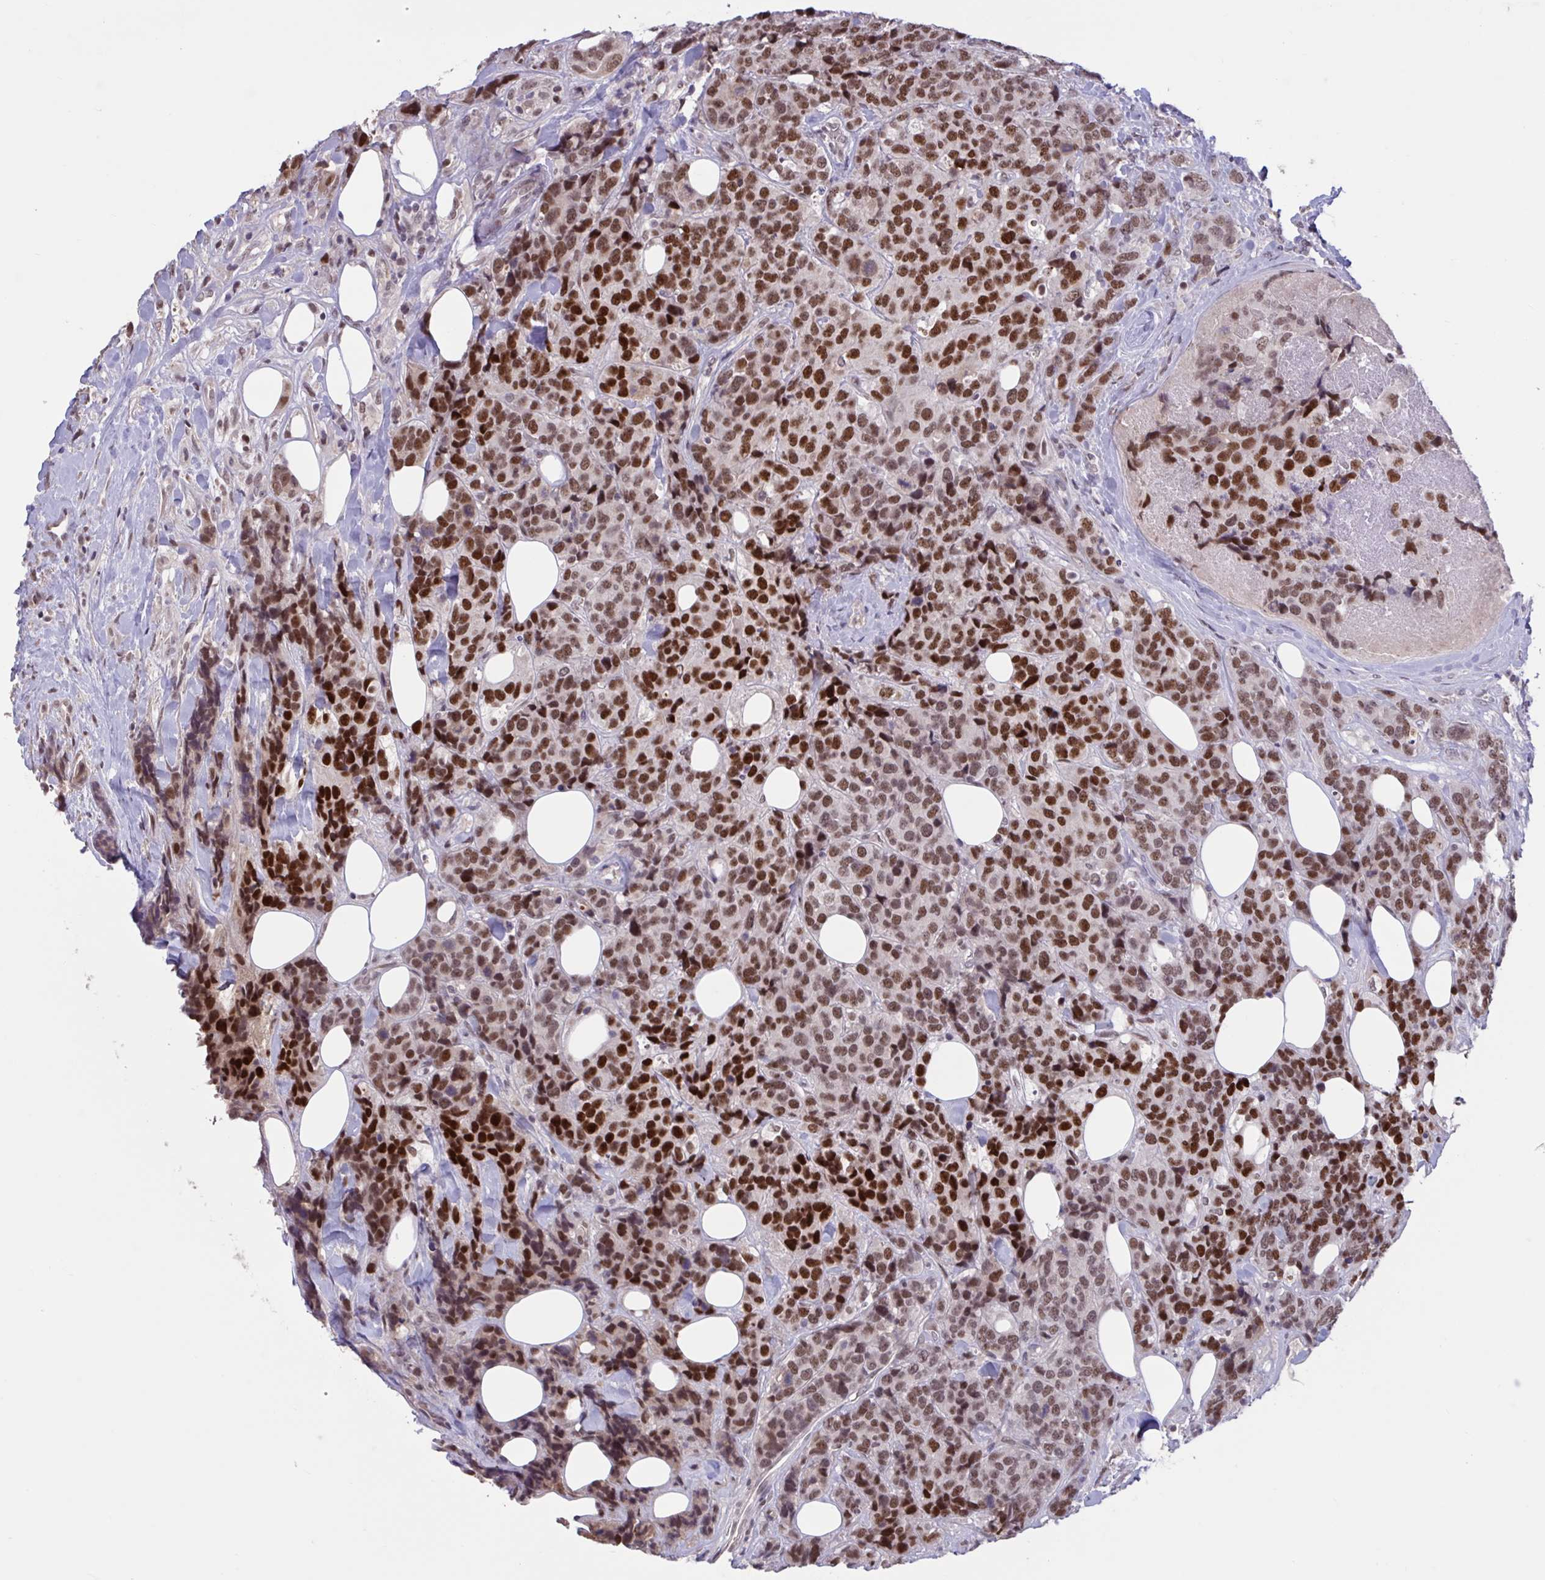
{"staining": {"intensity": "strong", "quantity": "25%-75%", "location": "nuclear"}, "tissue": "breast cancer", "cell_type": "Tumor cells", "image_type": "cancer", "snomed": [{"axis": "morphology", "description": "Lobular carcinoma"}, {"axis": "topography", "description": "Breast"}], "caption": "Immunohistochemical staining of lobular carcinoma (breast) shows strong nuclear protein staining in about 25%-75% of tumor cells.", "gene": "ZNF414", "patient": {"sex": "female", "age": 59}}